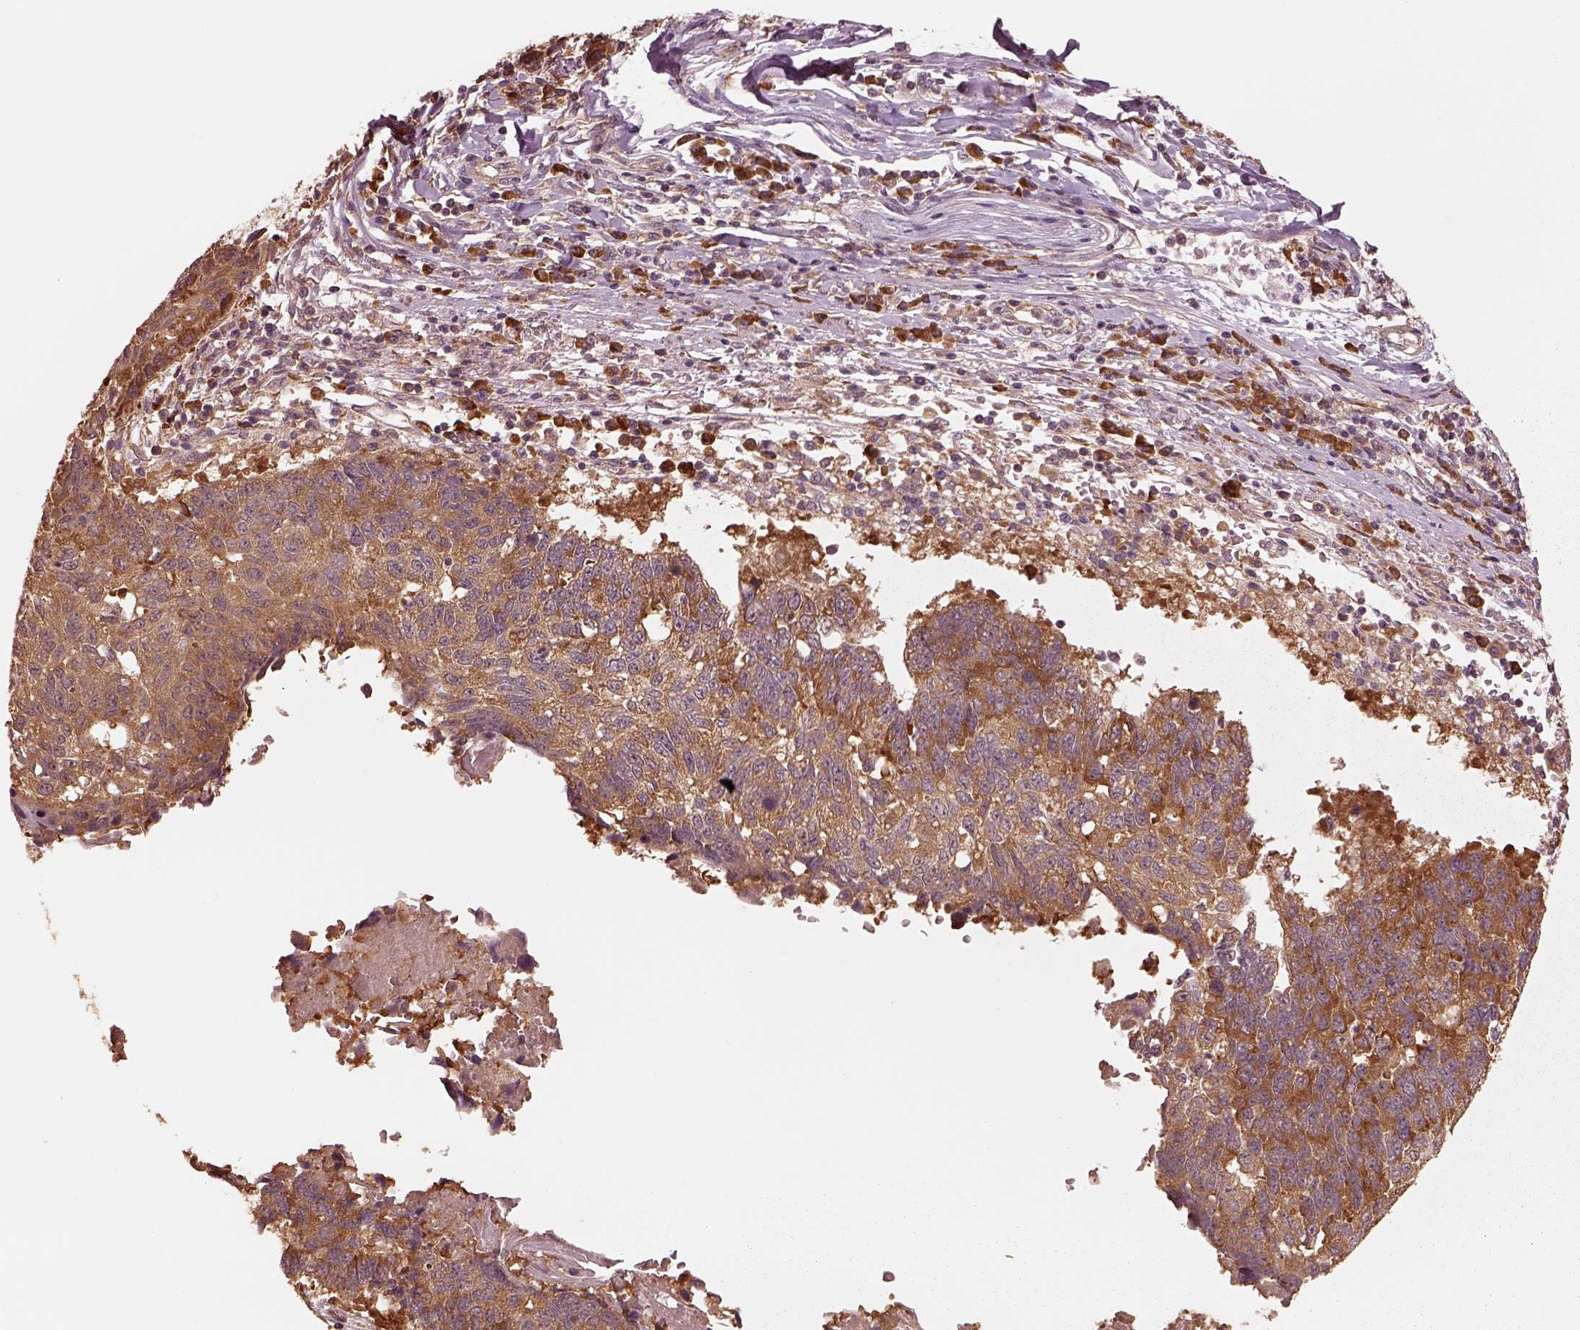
{"staining": {"intensity": "moderate", "quantity": ">75%", "location": "cytoplasmic/membranous"}, "tissue": "lung cancer", "cell_type": "Tumor cells", "image_type": "cancer", "snomed": [{"axis": "morphology", "description": "Squamous cell carcinoma, NOS"}, {"axis": "topography", "description": "Lung"}], "caption": "A medium amount of moderate cytoplasmic/membranous positivity is identified in about >75% of tumor cells in lung squamous cell carcinoma tissue. (DAB = brown stain, brightfield microscopy at high magnification).", "gene": "RPS5", "patient": {"sex": "male", "age": 73}}